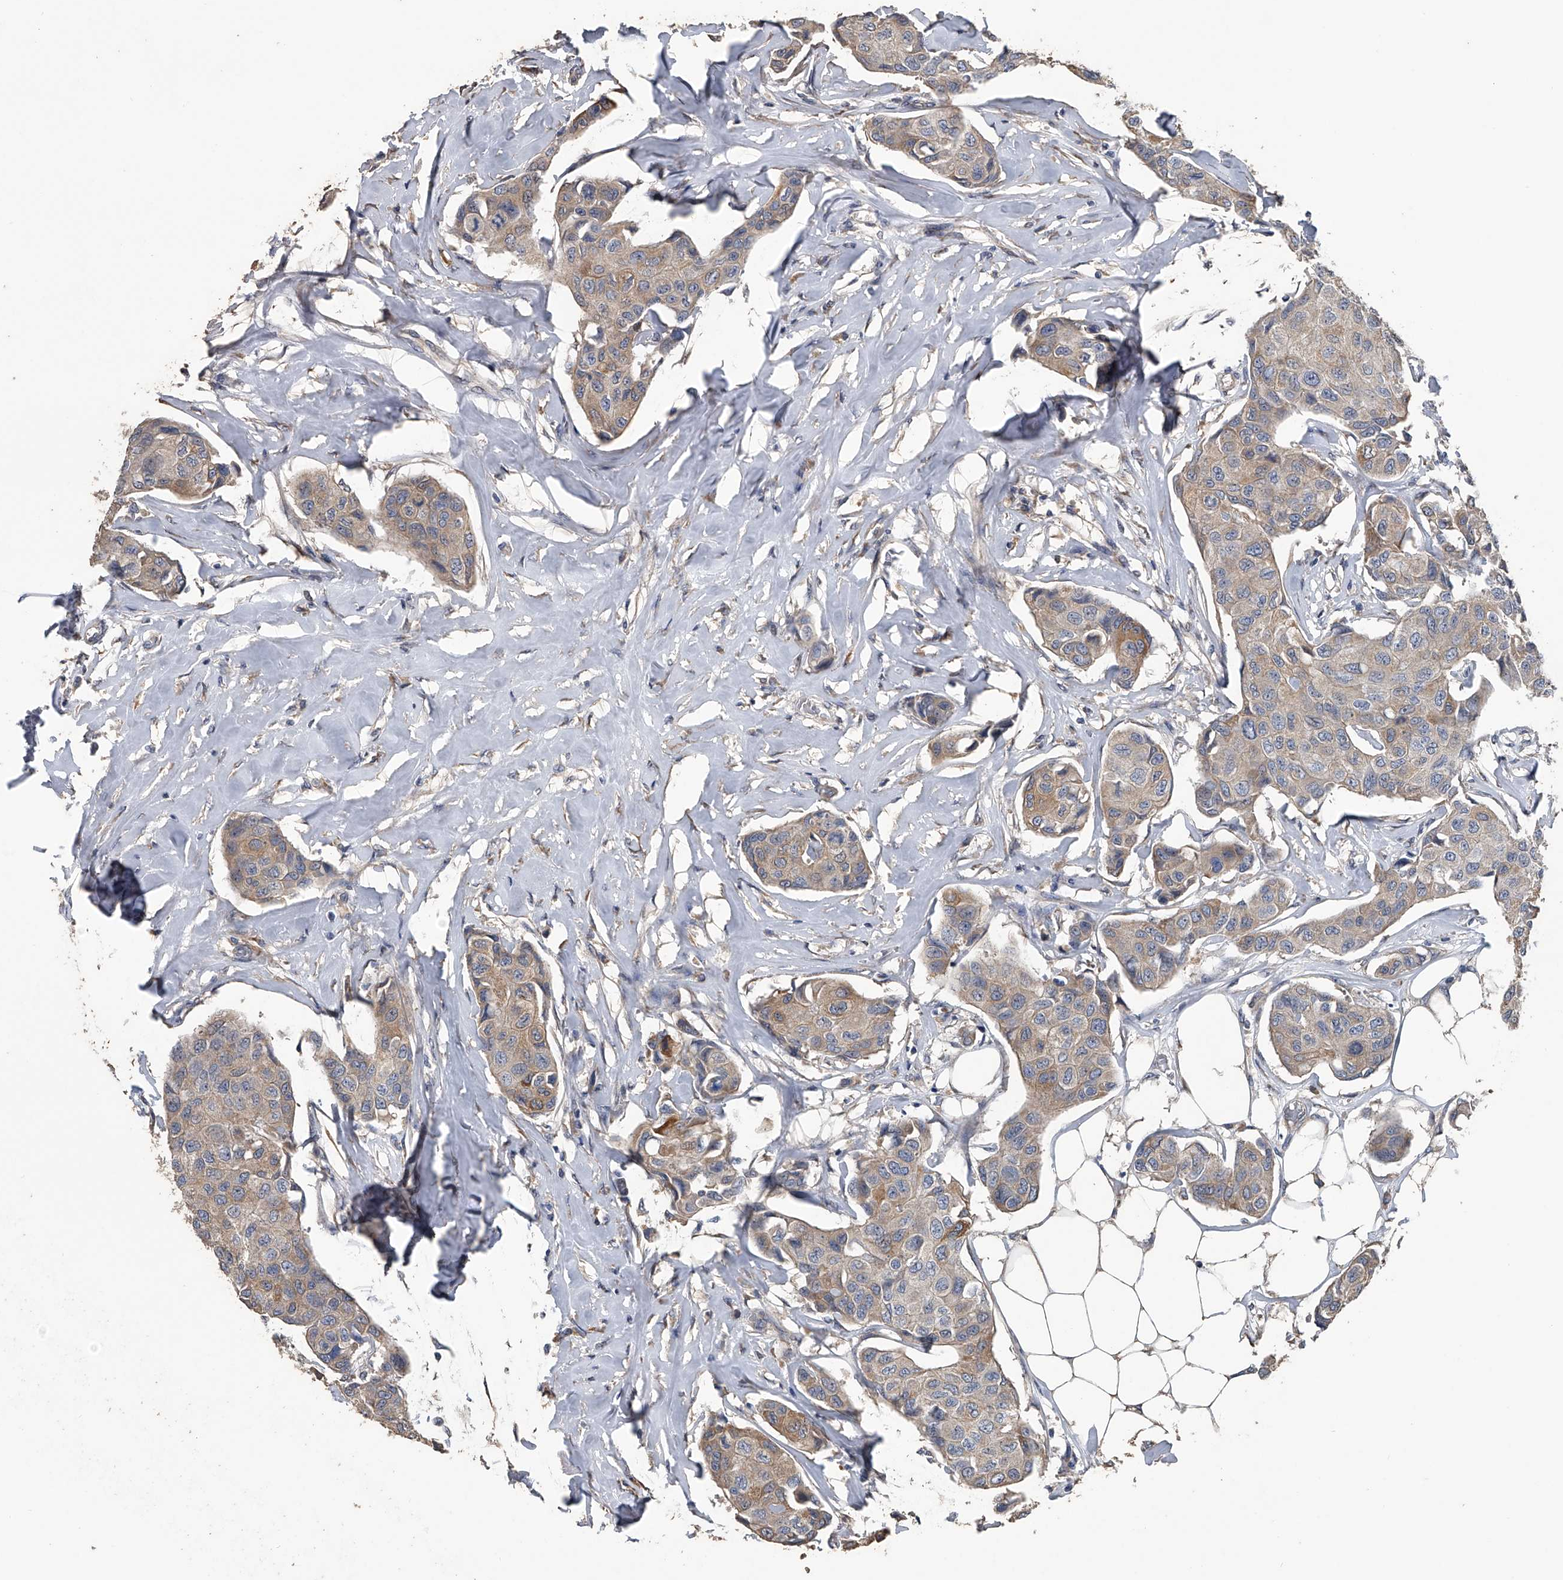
{"staining": {"intensity": "weak", "quantity": ">75%", "location": "cytoplasmic/membranous"}, "tissue": "breast cancer", "cell_type": "Tumor cells", "image_type": "cancer", "snomed": [{"axis": "morphology", "description": "Duct carcinoma"}, {"axis": "topography", "description": "Breast"}], "caption": "Immunohistochemical staining of infiltrating ductal carcinoma (breast) displays low levels of weak cytoplasmic/membranous expression in approximately >75% of tumor cells.", "gene": "PCLO", "patient": {"sex": "female", "age": 80}}